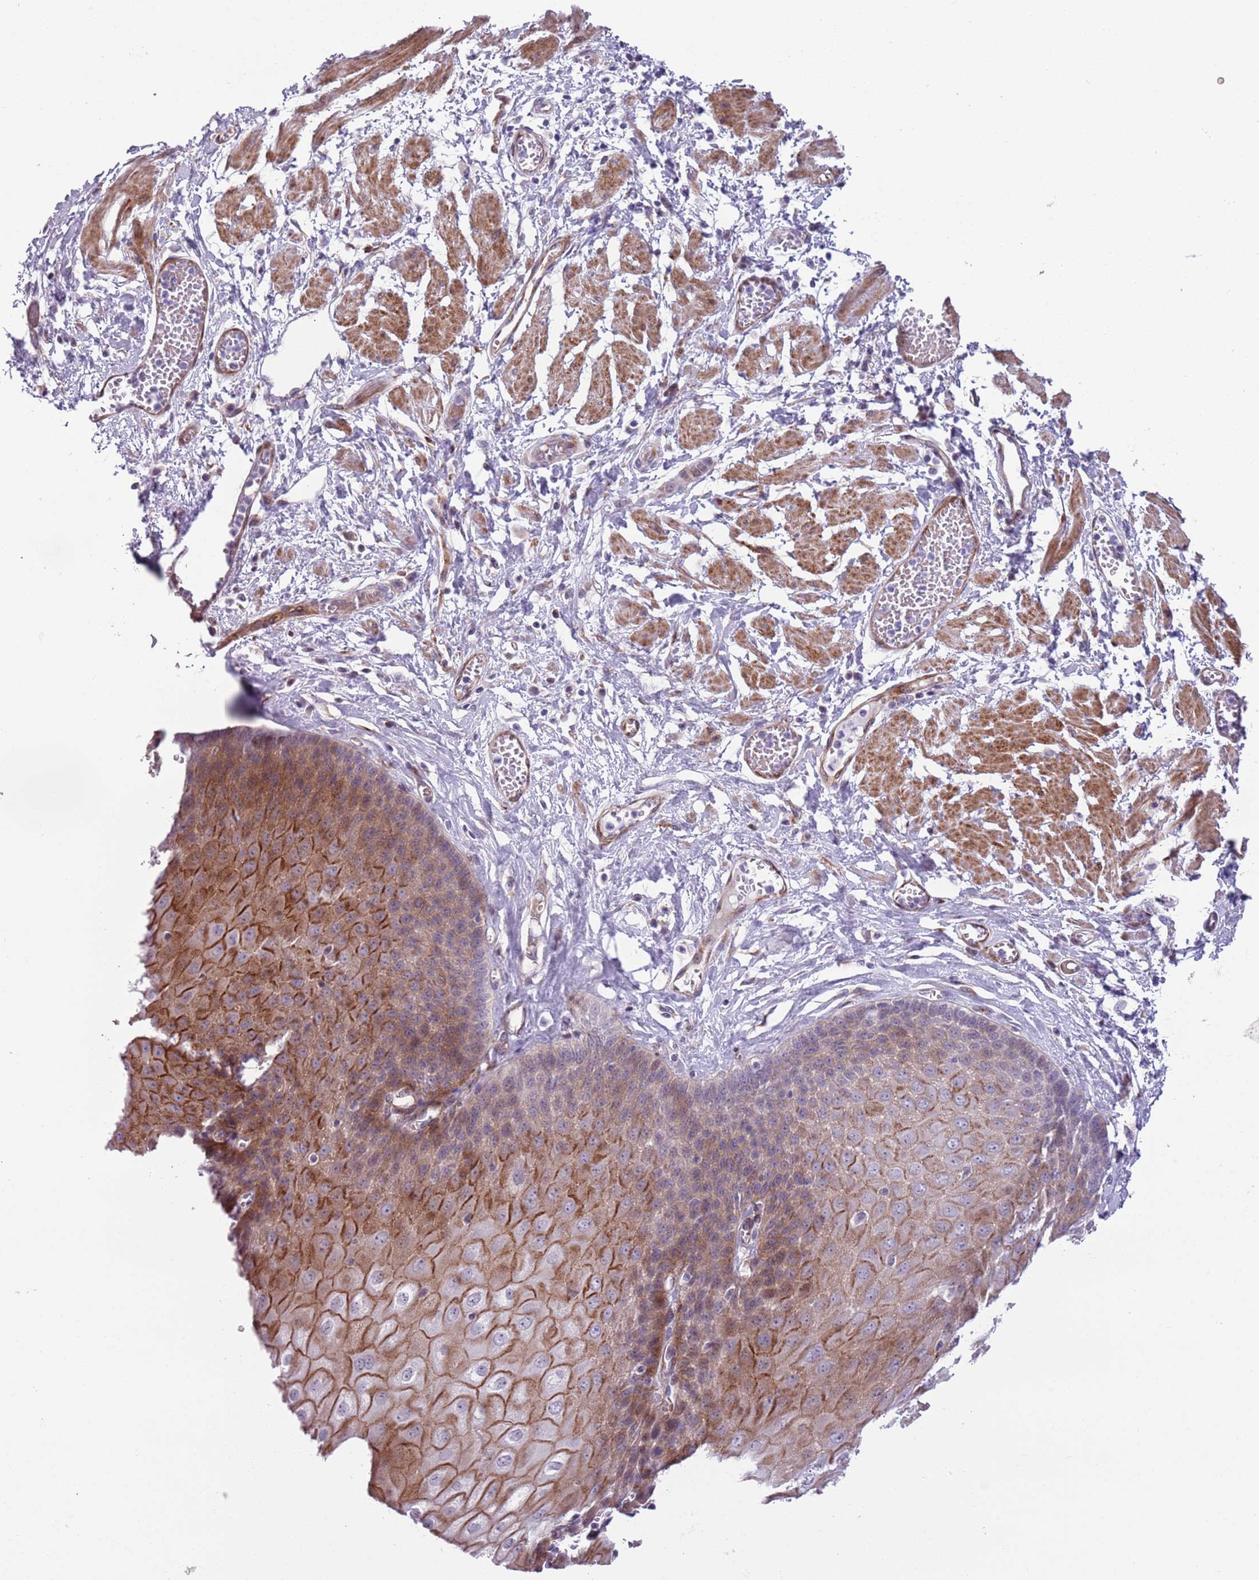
{"staining": {"intensity": "strong", "quantity": "25%-75%", "location": "cytoplasmic/membranous"}, "tissue": "esophagus", "cell_type": "Squamous epithelial cells", "image_type": "normal", "snomed": [{"axis": "morphology", "description": "Normal tissue, NOS"}, {"axis": "topography", "description": "Esophagus"}], "caption": "Esophagus stained with DAB immunohistochemistry shows high levels of strong cytoplasmic/membranous staining in approximately 25%-75% of squamous epithelial cells.", "gene": "MRPL32", "patient": {"sex": "male", "age": 60}}